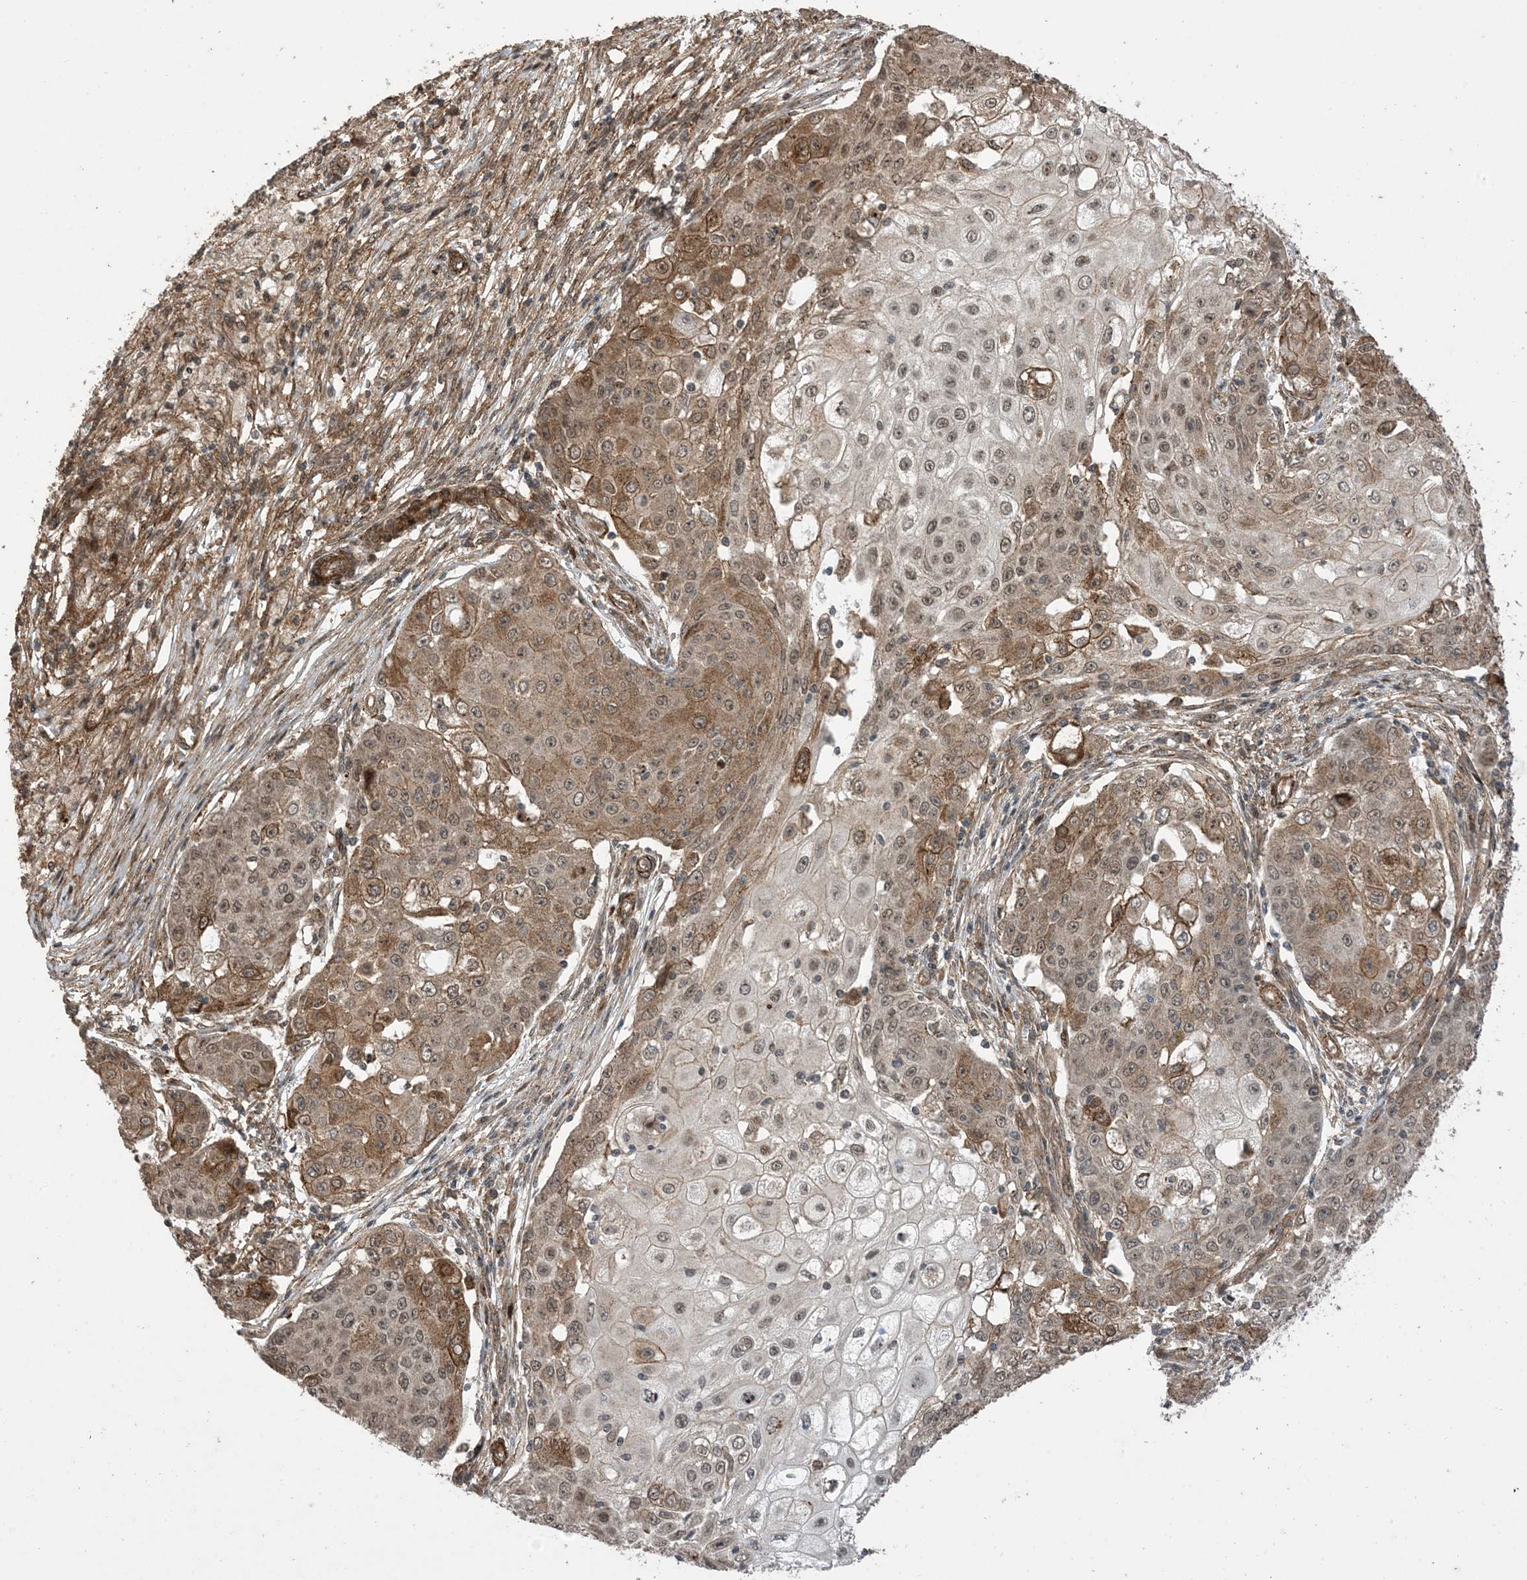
{"staining": {"intensity": "moderate", "quantity": ">75%", "location": "cytoplasmic/membranous,nuclear"}, "tissue": "ovarian cancer", "cell_type": "Tumor cells", "image_type": "cancer", "snomed": [{"axis": "morphology", "description": "Carcinoma, endometroid"}, {"axis": "topography", "description": "Ovary"}], "caption": "A brown stain labels moderate cytoplasmic/membranous and nuclear staining of a protein in human ovarian cancer tumor cells. (IHC, brightfield microscopy, high magnification).", "gene": "ZNF511", "patient": {"sex": "female", "age": 42}}